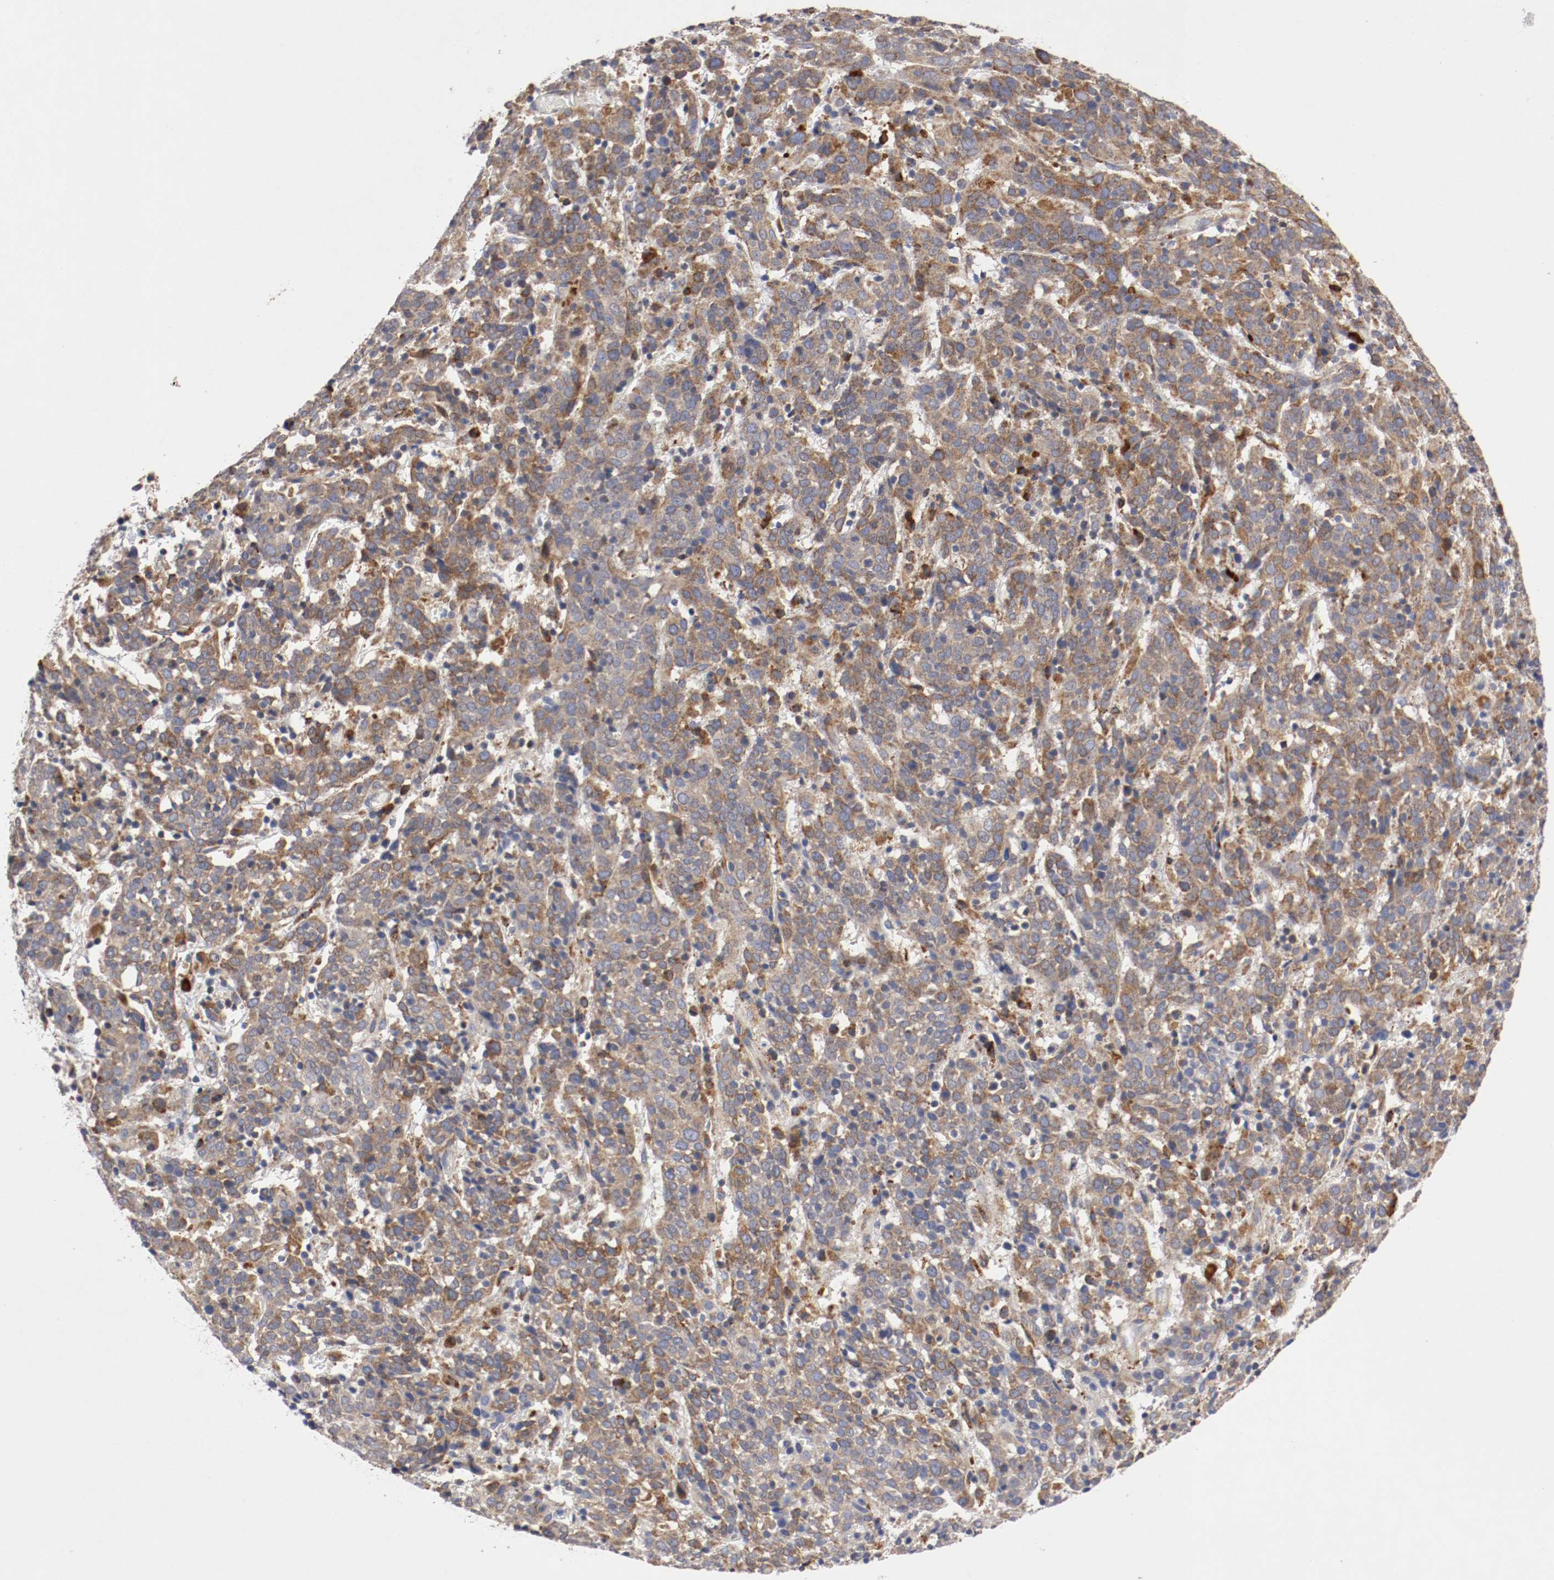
{"staining": {"intensity": "moderate", "quantity": ">75%", "location": "cytoplasmic/membranous"}, "tissue": "cervical cancer", "cell_type": "Tumor cells", "image_type": "cancer", "snomed": [{"axis": "morphology", "description": "Normal tissue, NOS"}, {"axis": "morphology", "description": "Squamous cell carcinoma, NOS"}, {"axis": "topography", "description": "Cervix"}], "caption": "Immunohistochemistry (IHC) of cervical cancer shows medium levels of moderate cytoplasmic/membranous positivity in about >75% of tumor cells.", "gene": "TRAF2", "patient": {"sex": "female", "age": 67}}